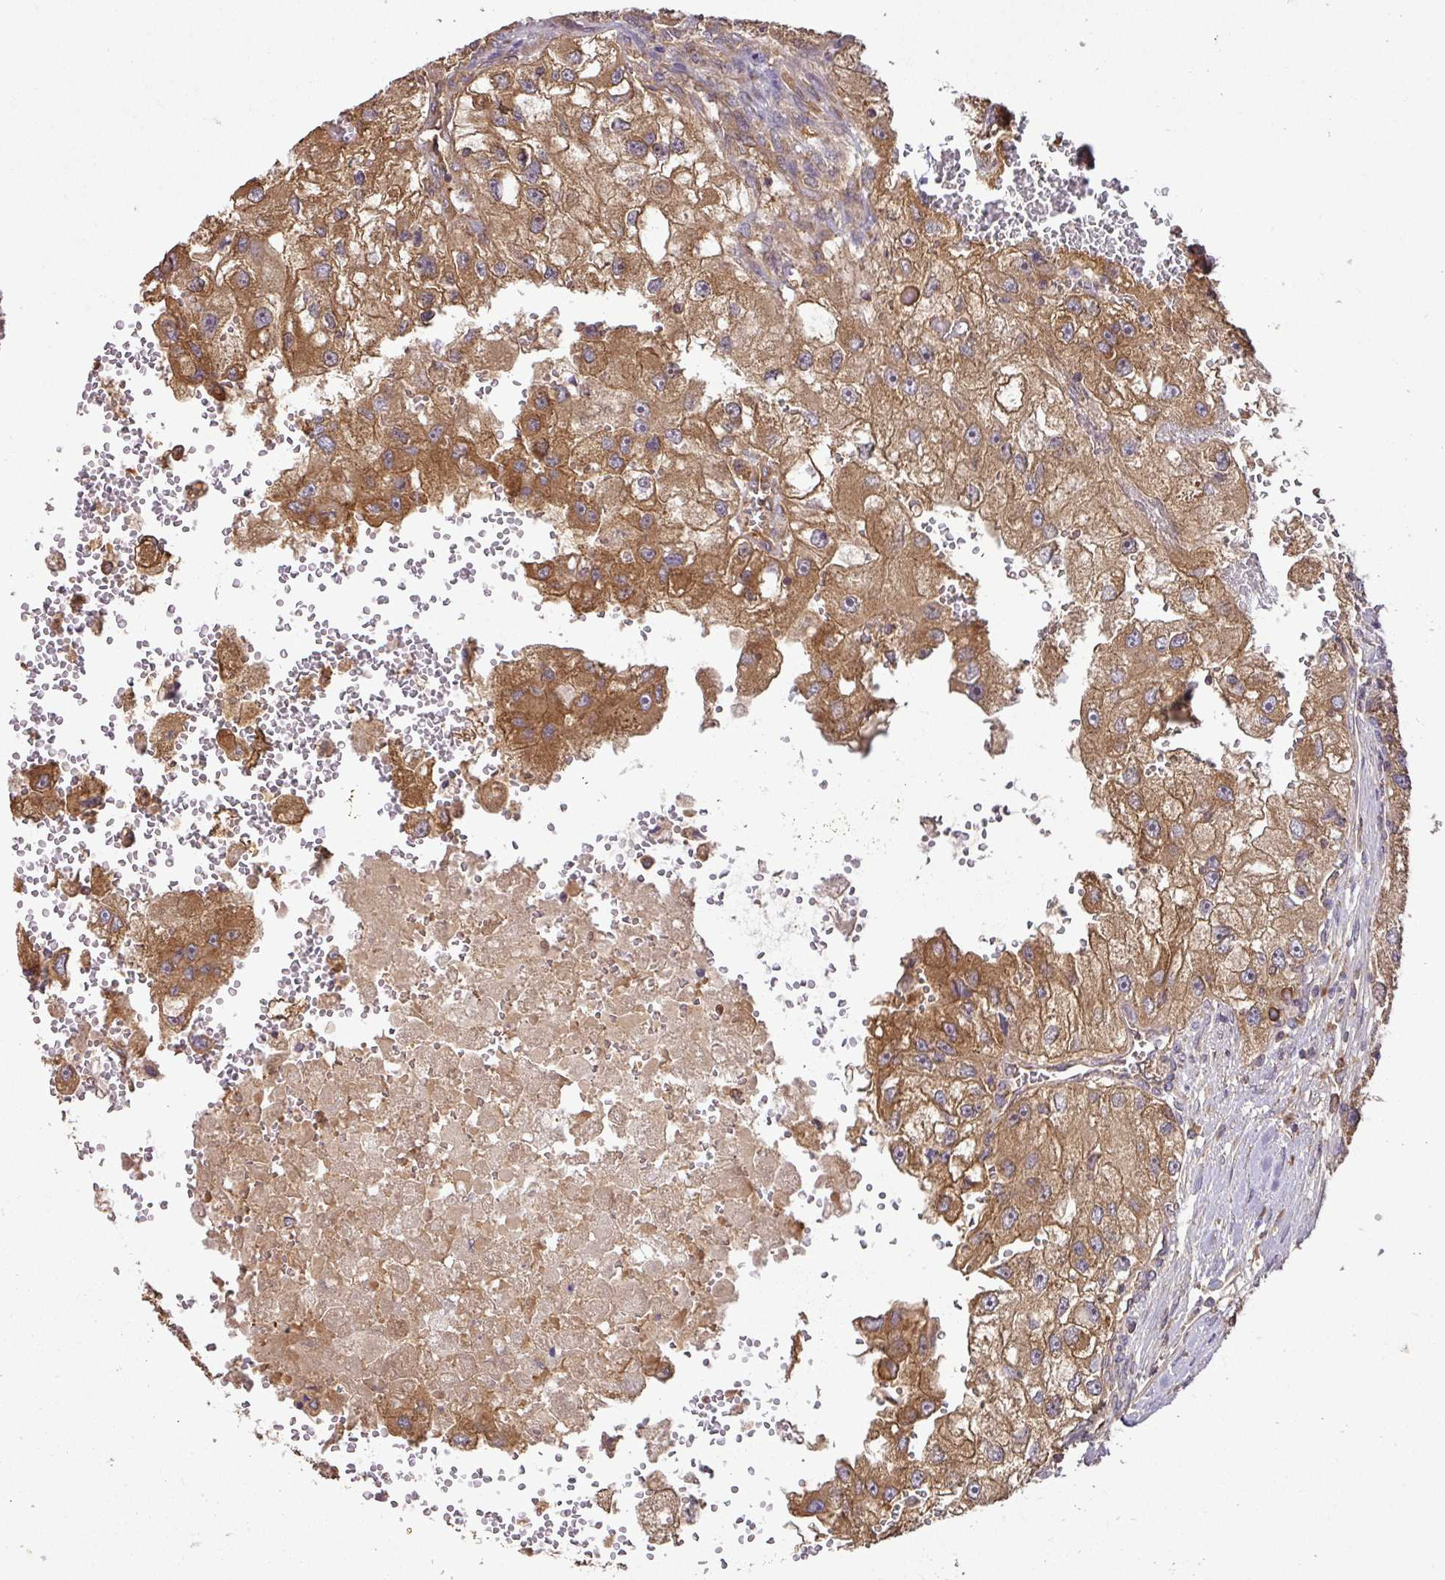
{"staining": {"intensity": "moderate", "quantity": ">75%", "location": "cytoplasmic/membranous"}, "tissue": "renal cancer", "cell_type": "Tumor cells", "image_type": "cancer", "snomed": [{"axis": "morphology", "description": "Adenocarcinoma, NOS"}, {"axis": "topography", "description": "Kidney"}], "caption": "This image exhibits immunohistochemistry (IHC) staining of renal cancer, with medium moderate cytoplasmic/membranous positivity in approximately >75% of tumor cells.", "gene": "GSPT1", "patient": {"sex": "male", "age": 63}}